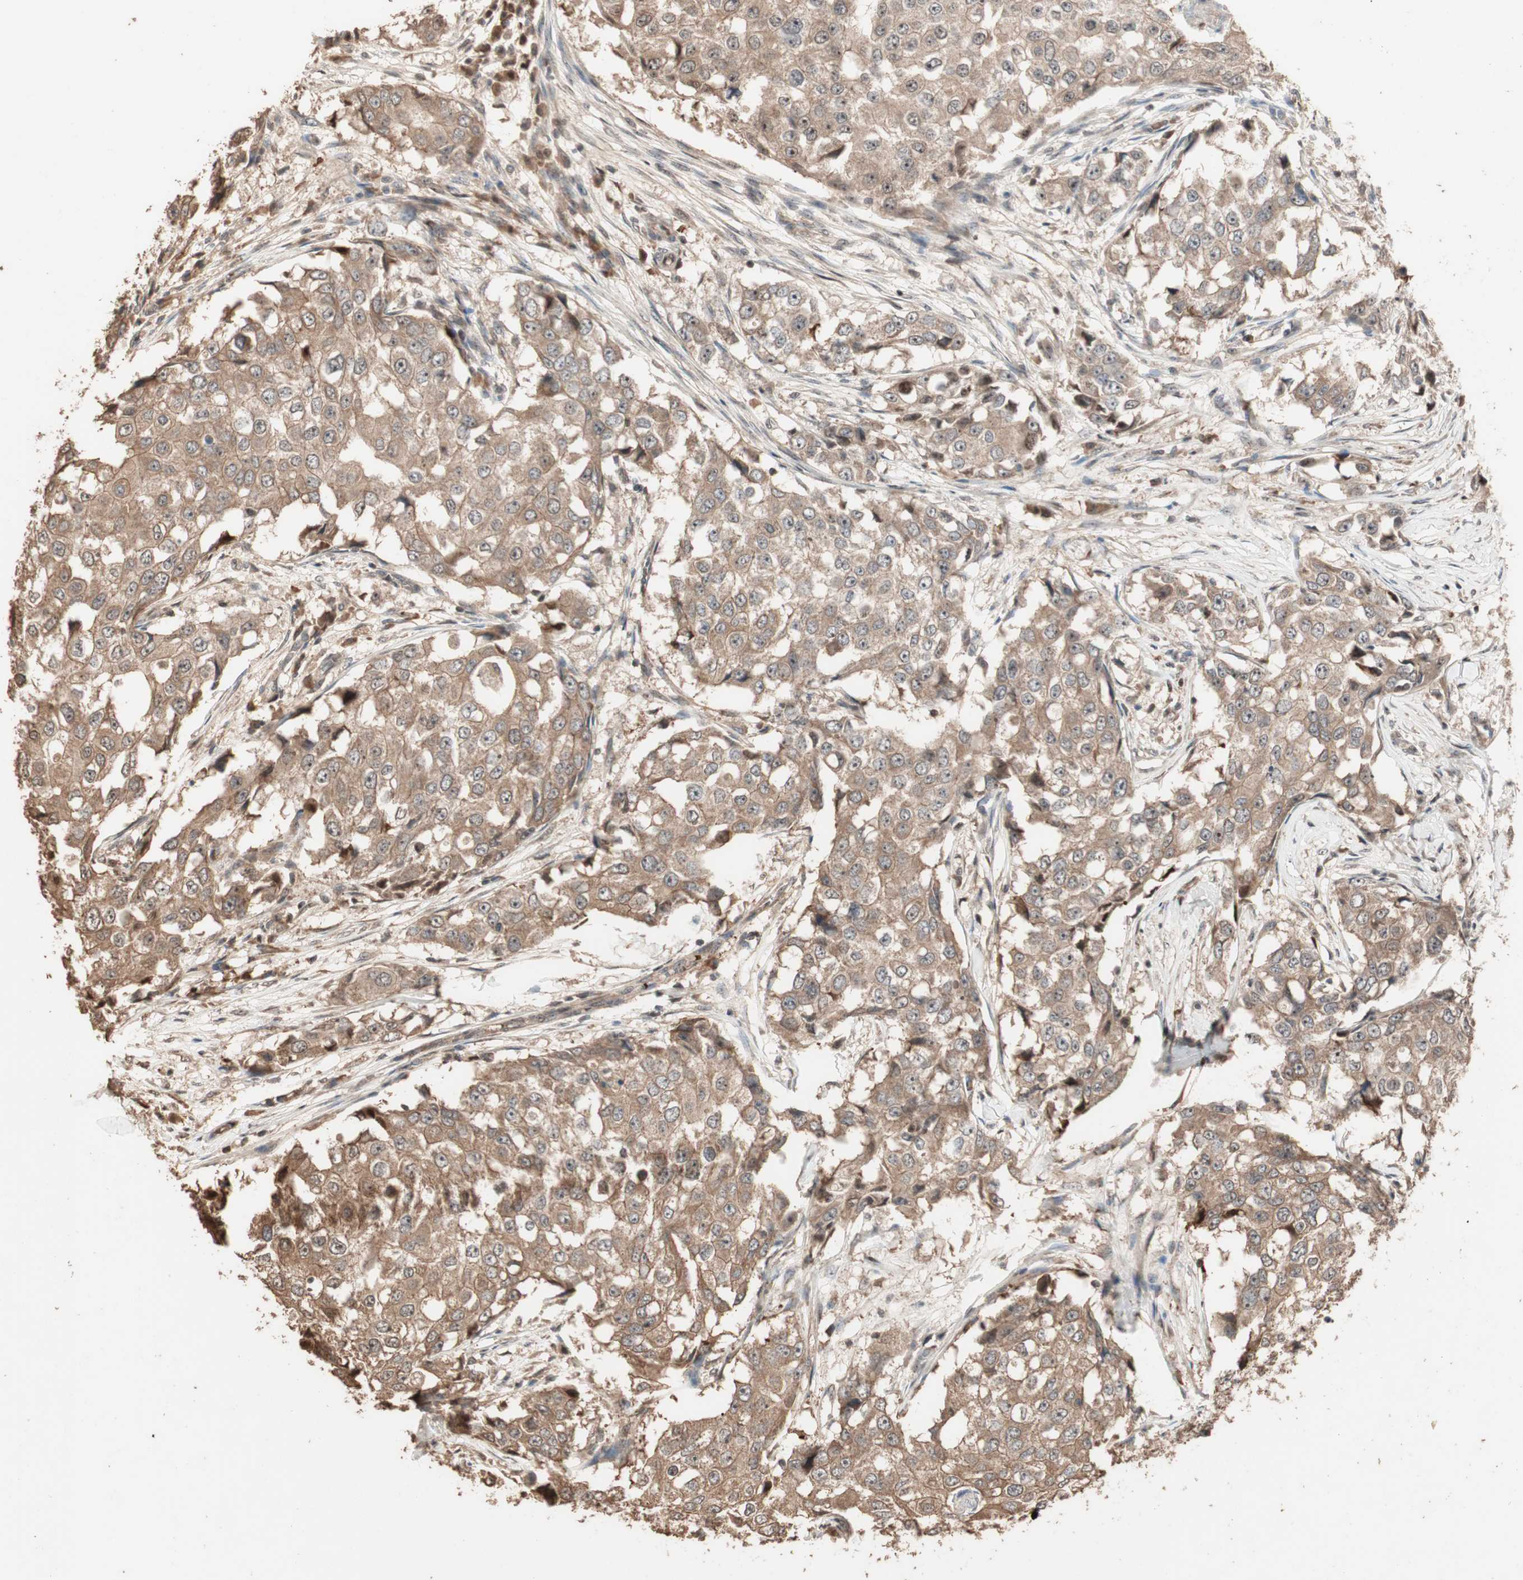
{"staining": {"intensity": "moderate", "quantity": ">75%", "location": "cytoplasmic/membranous"}, "tissue": "breast cancer", "cell_type": "Tumor cells", "image_type": "cancer", "snomed": [{"axis": "morphology", "description": "Duct carcinoma"}, {"axis": "topography", "description": "Breast"}], "caption": "This is an image of immunohistochemistry staining of breast invasive ductal carcinoma, which shows moderate expression in the cytoplasmic/membranous of tumor cells.", "gene": "USP20", "patient": {"sex": "female", "age": 27}}